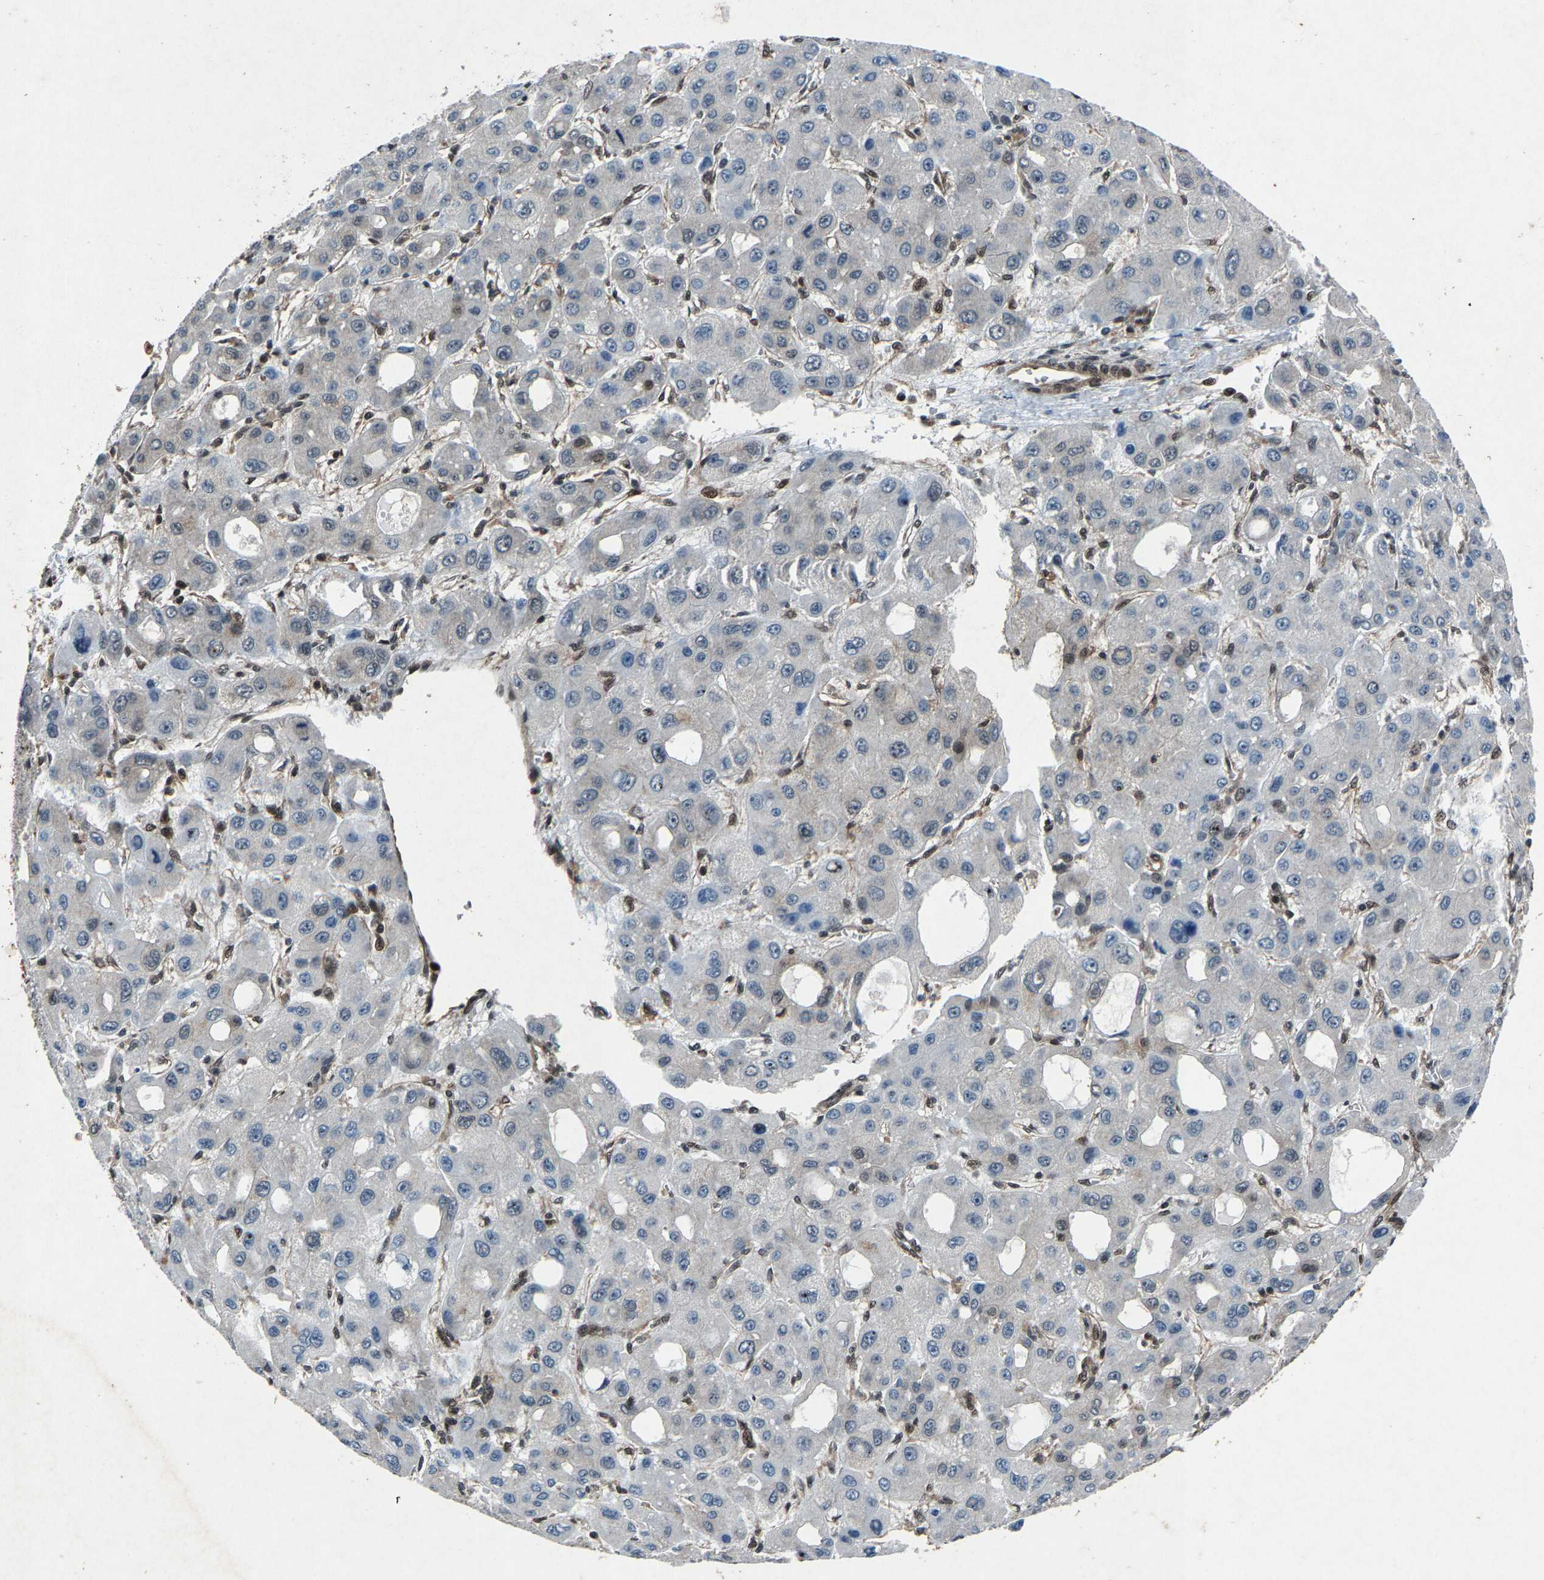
{"staining": {"intensity": "negative", "quantity": "none", "location": "none"}, "tissue": "liver cancer", "cell_type": "Tumor cells", "image_type": "cancer", "snomed": [{"axis": "morphology", "description": "Carcinoma, Hepatocellular, NOS"}, {"axis": "topography", "description": "Liver"}], "caption": "High magnification brightfield microscopy of hepatocellular carcinoma (liver) stained with DAB (3,3'-diaminobenzidine) (brown) and counterstained with hematoxylin (blue): tumor cells show no significant positivity.", "gene": "ATXN3", "patient": {"sex": "male", "age": 55}}